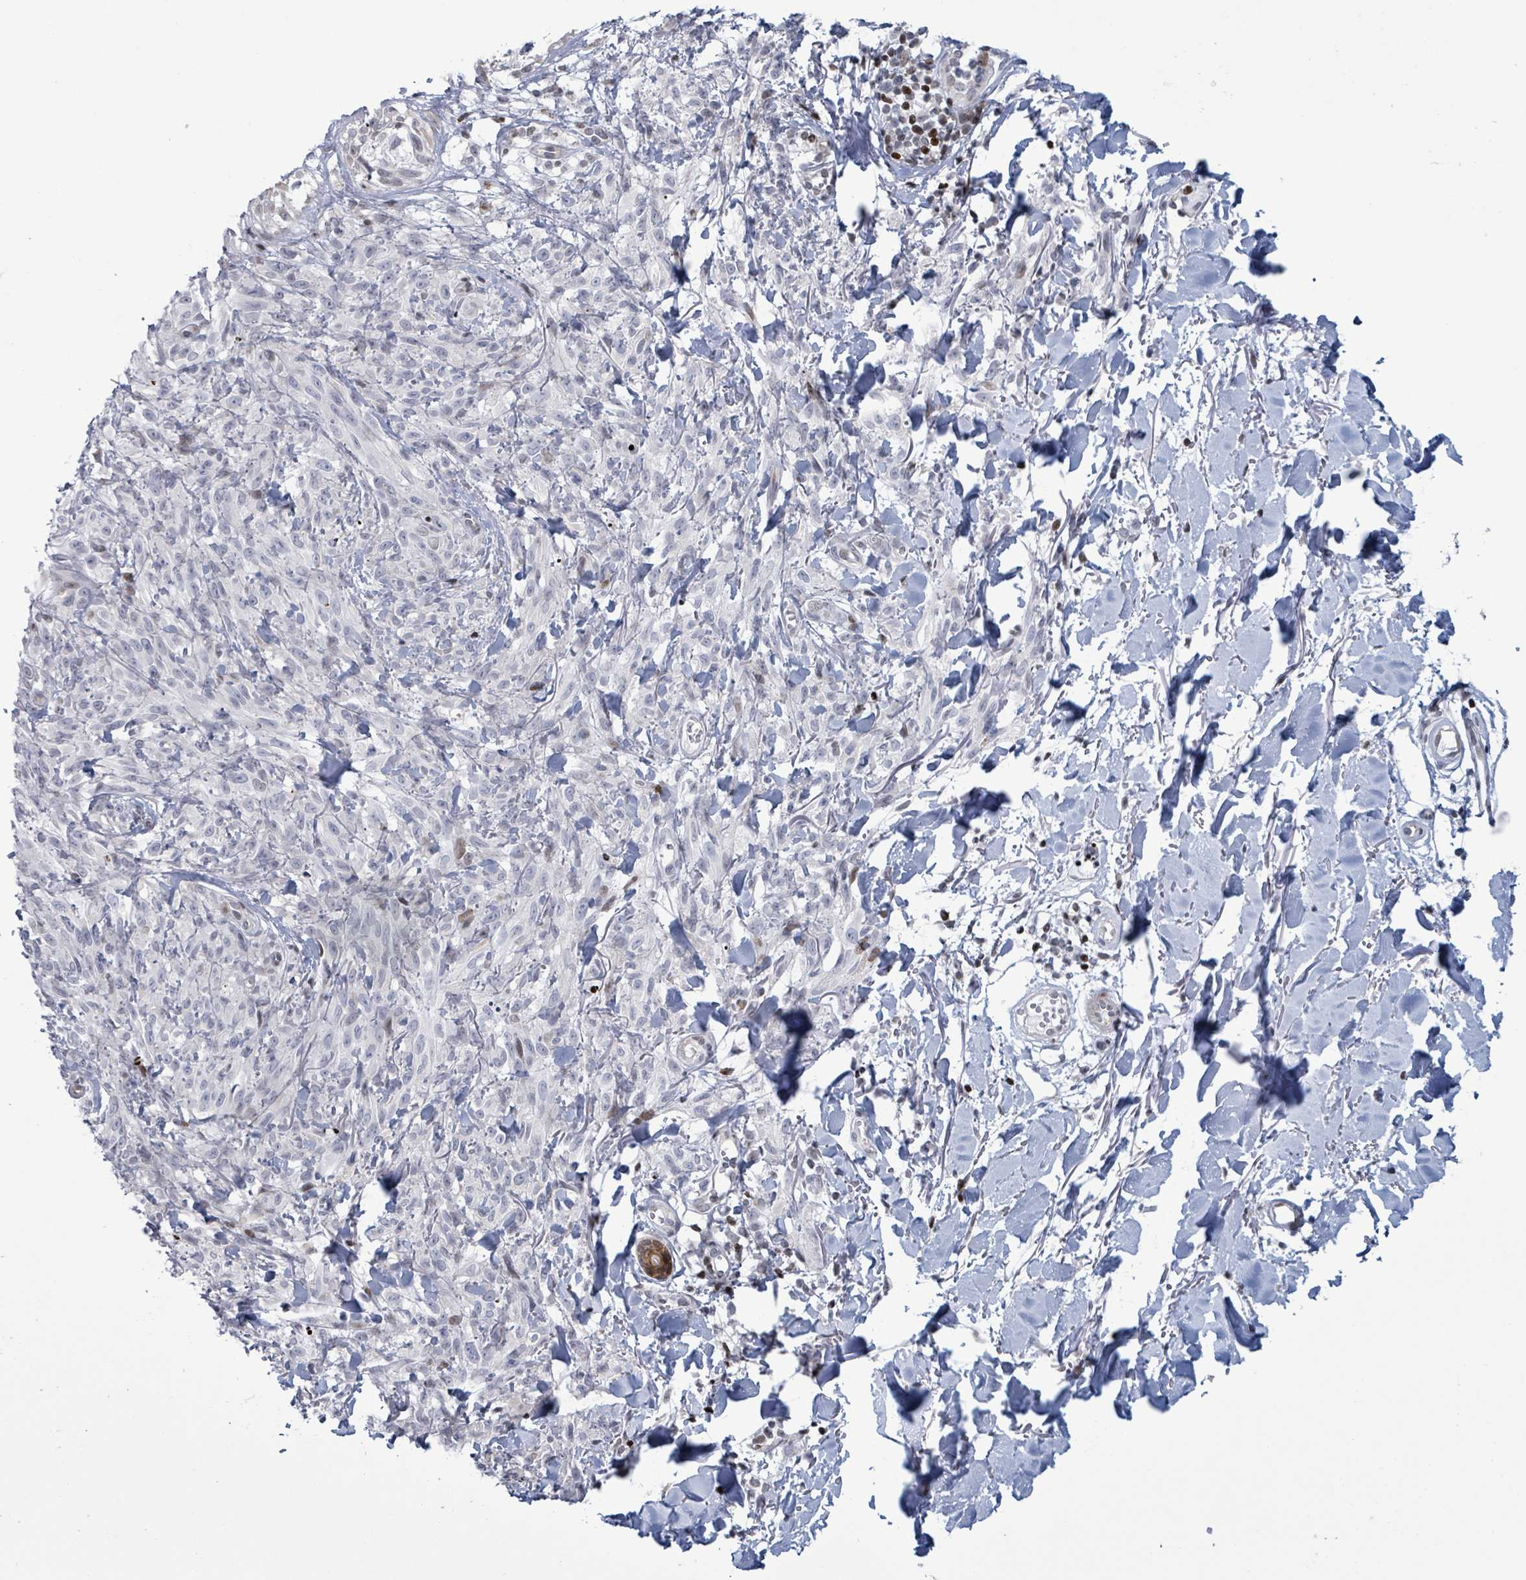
{"staining": {"intensity": "negative", "quantity": "none", "location": "none"}, "tissue": "melanoma", "cell_type": "Tumor cells", "image_type": "cancer", "snomed": [{"axis": "morphology", "description": "Malignant melanoma, NOS"}, {"axis": "topography", "description": "Skin of forearm"}], "caption": "This is an immunohistochemistry micrograph of melanoma. There is no staining in tumor cells.", "gene": "FNDC4", "patient": {"sex": "female", "age": 65}}